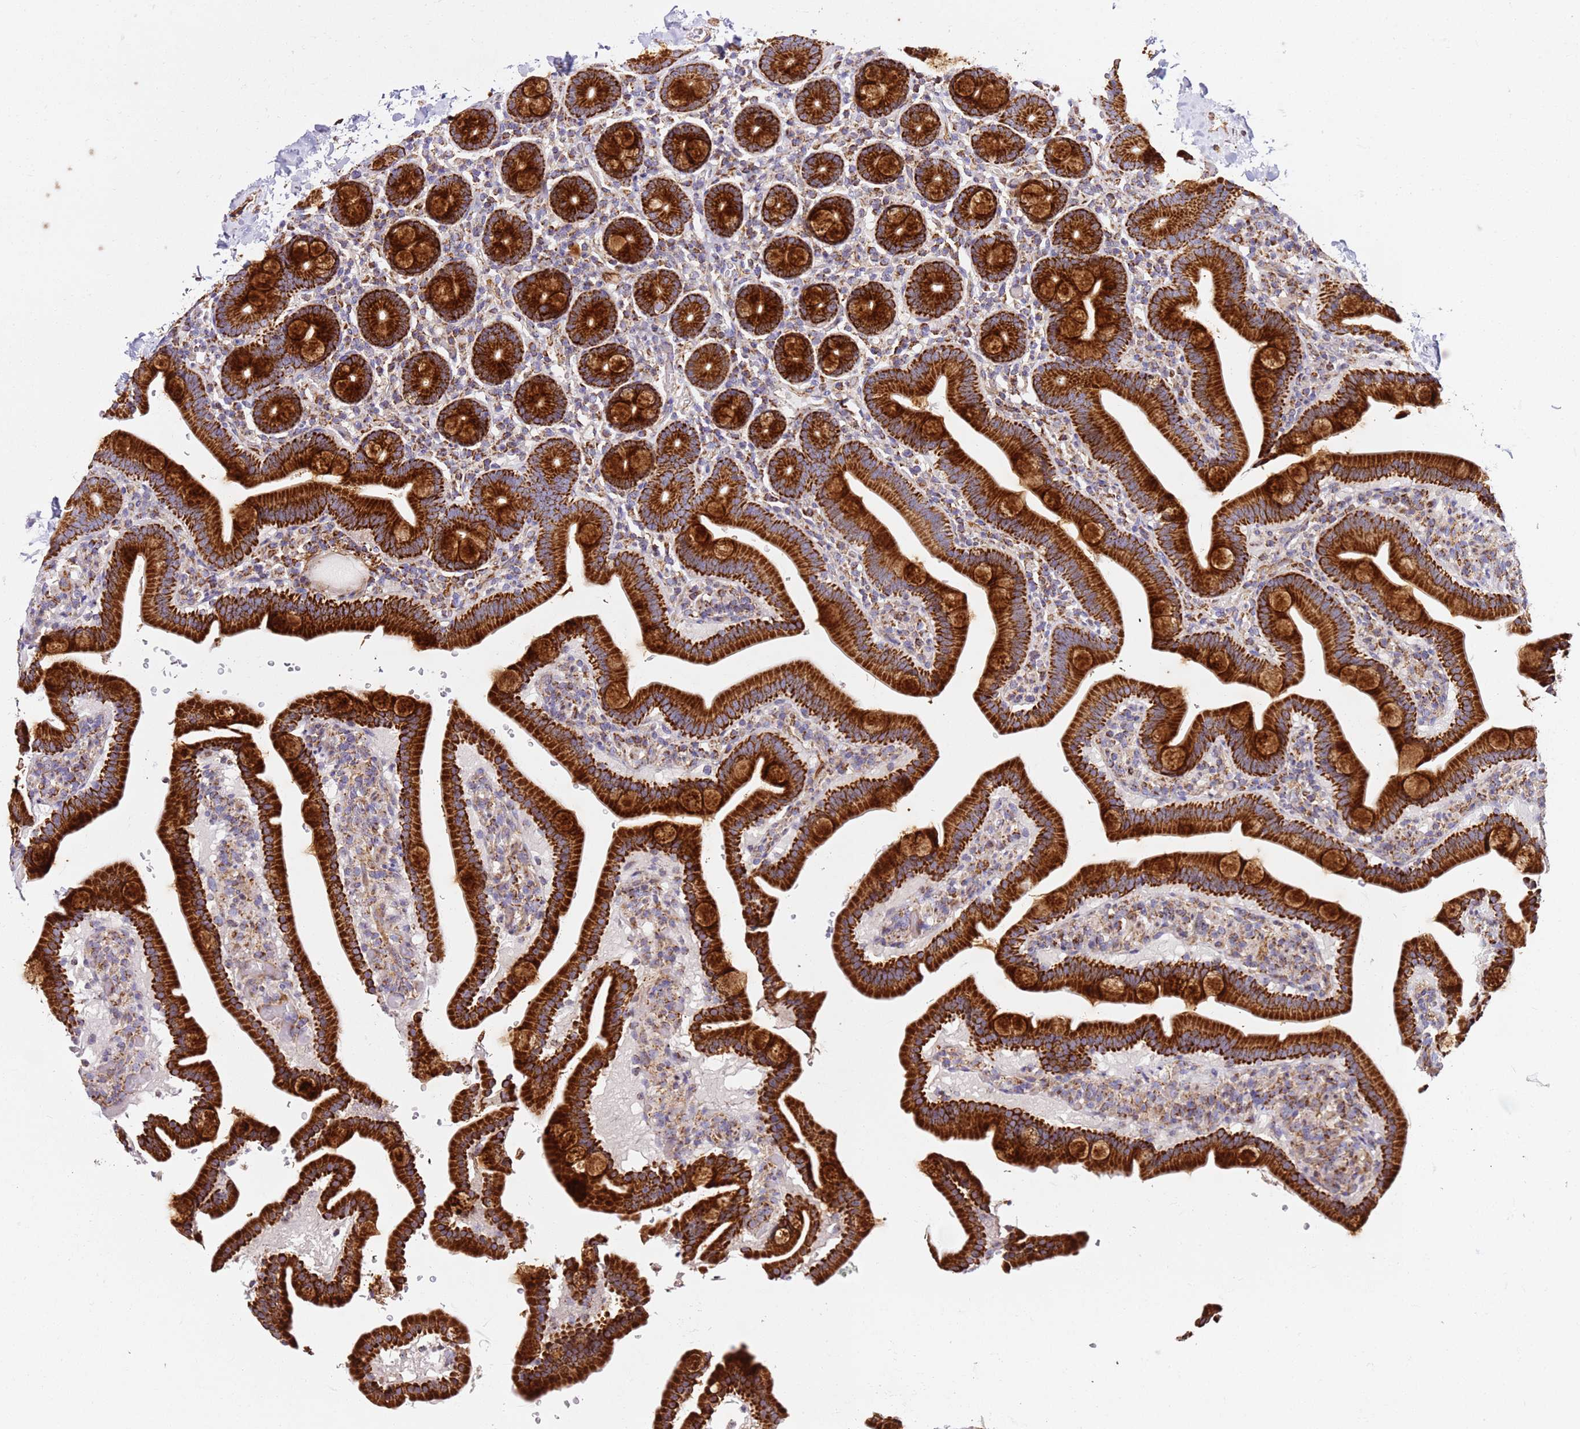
{"staining": {"intensity": "strong", "quantity": ">75%", "location": "cytoplasmic/membranous"}, "tissue": "duodenum", "cell_type": "Glandular cells", "image_type": "normal", "snomed": [{"axis": "morphology", "description": "Normal tissue, NOS"}, {"axis": "topography", "description": "Duodenum"}], "caption": "A brown stain shows strong cytoplasmic/membranous expression of a protein in glandular cells of unremarkable duodenum.", "gene": "NDUFA3", "patient": {"sex": "male", "age": 55}}